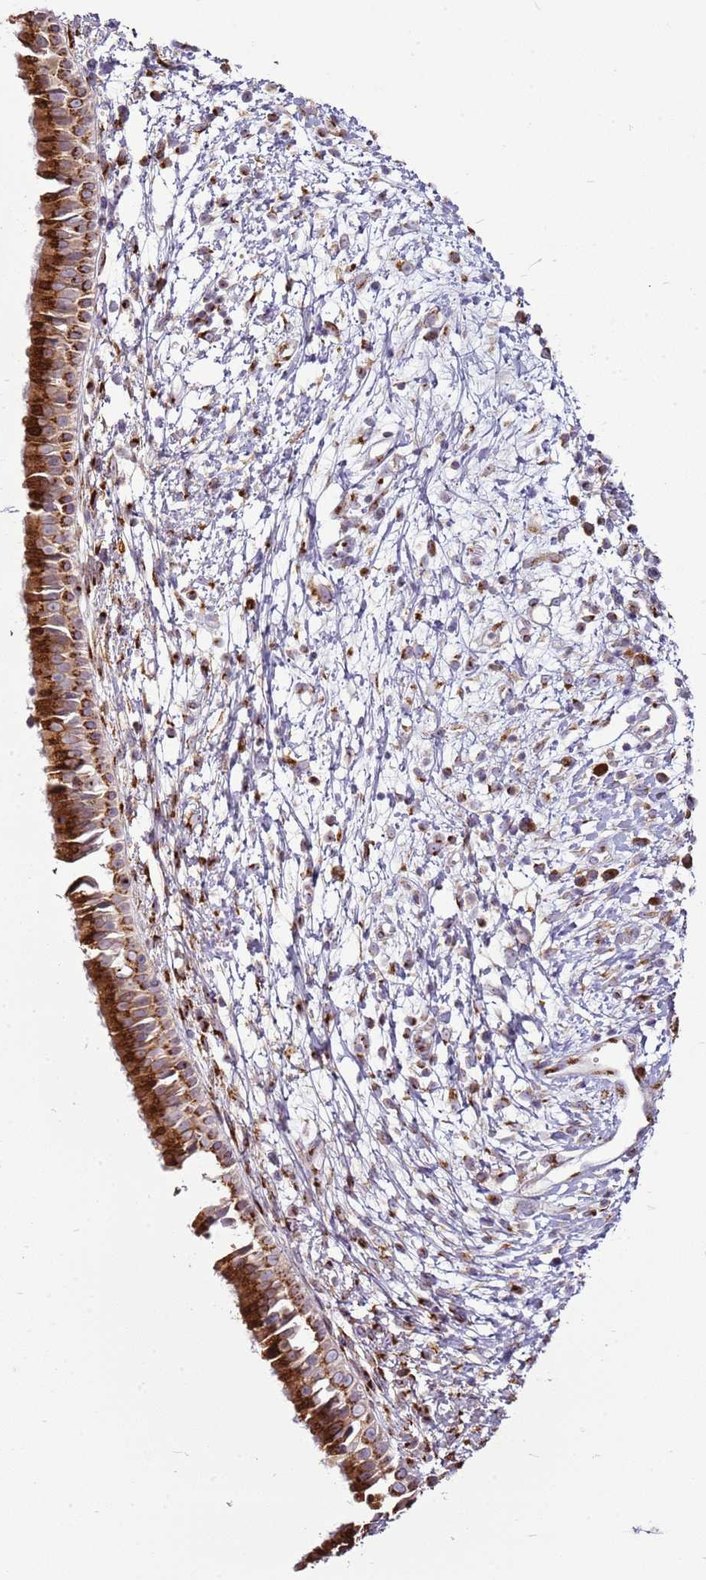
{"staining": {"intensity": "strong", "quantity": ">75%", "location": "cytoplasmic/membranous"}, "tissue": "nasopharynx", "cell_type": "Respiratory epithelial cells", "image_type": "normal", "snomed": [{"axis": "morphology", "description": "Normal tissue, NOS"}, {"axis": "topography", "description": "Nasopharynx"}], "caption": "IHC (DAB (3,3'-diaminobenzidine)) staining of unremarkable nasopharynx exhibits strong cytoplasmic/membranous protein staining in approximately >75% of respiratory epithelial cells.", "gene": "TMED10", "patient": {"sex": "male", "age": 22}}